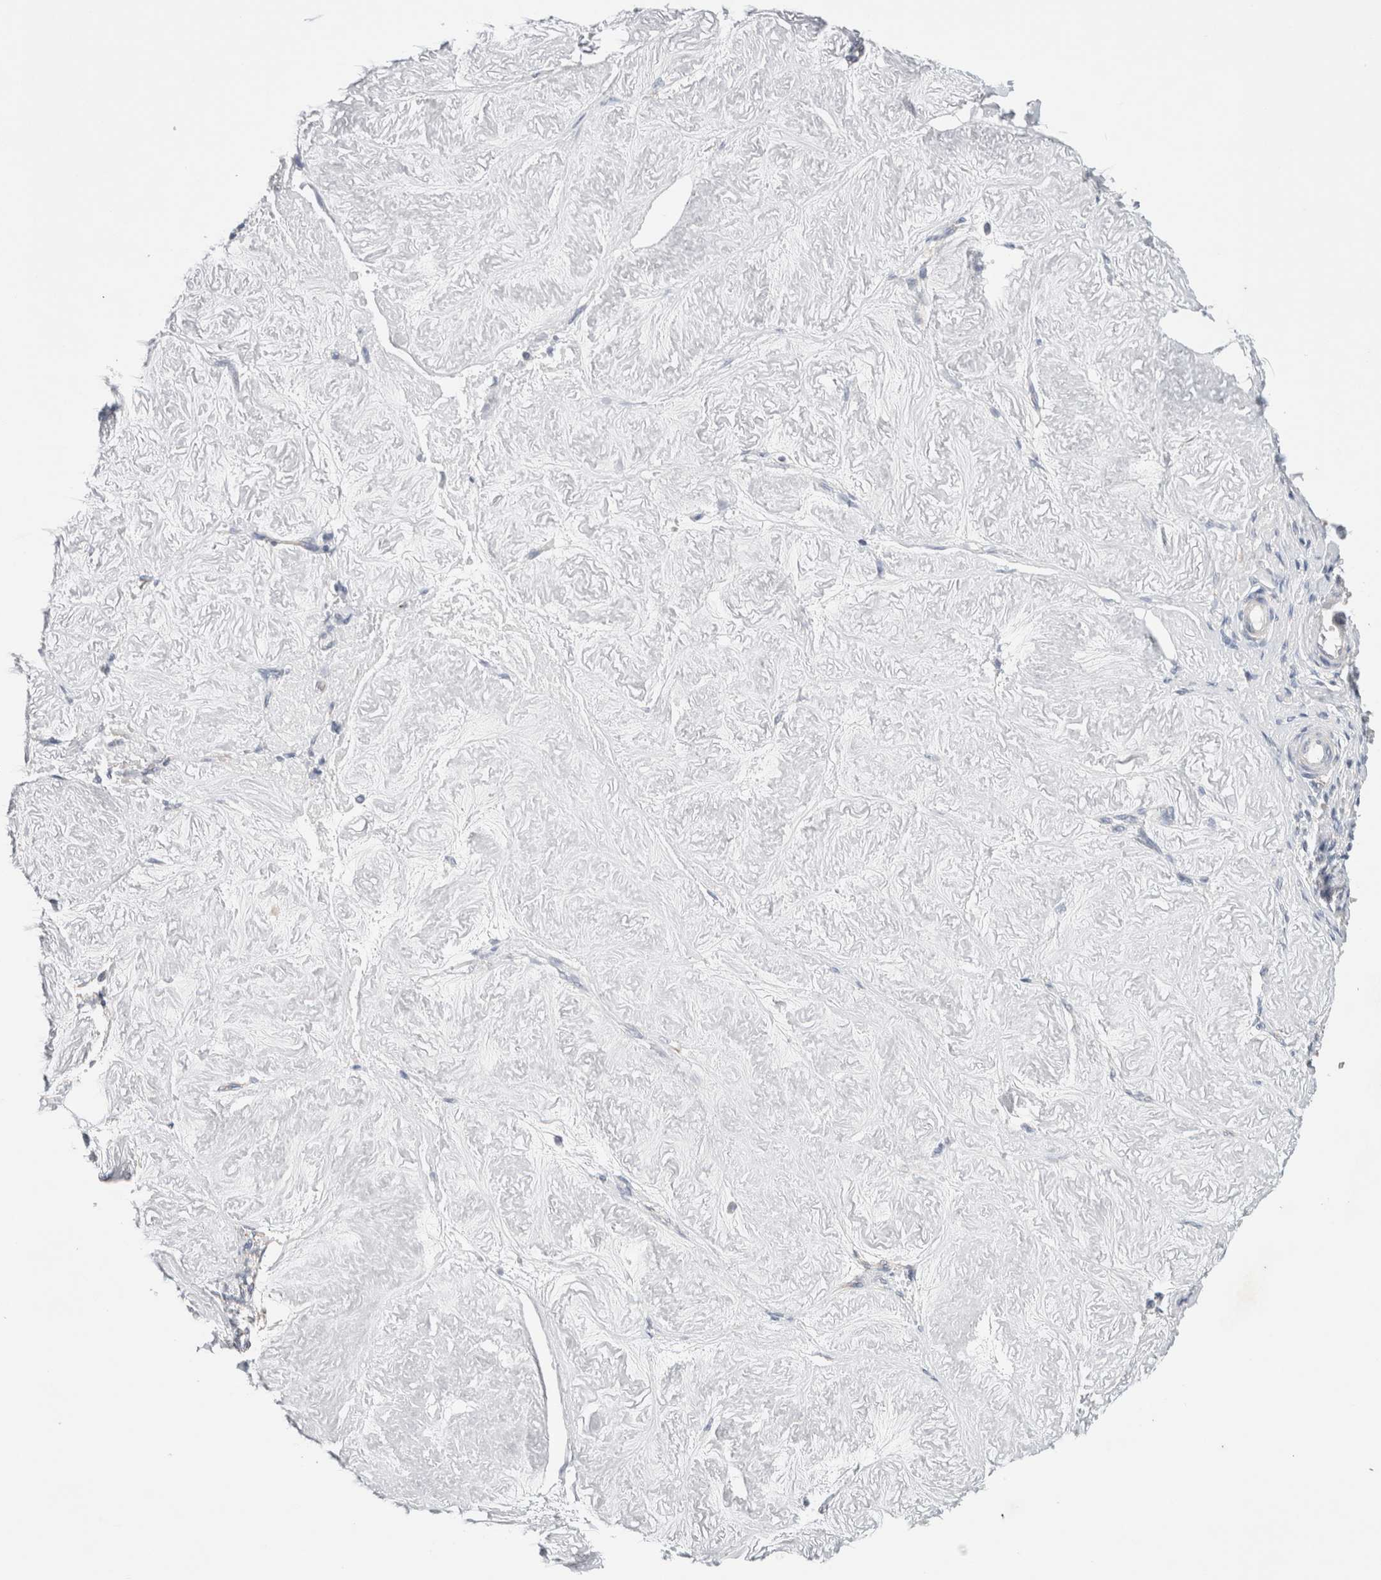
{"staining": {"intensity": "negative", "quantity": "none", "location": "none"}, "tissue": "adipose tissue", "cell_type": "Adipocytes", "image_type": "normal", "snomed": [{"axis": "morphology", "description": "Normal tissue, NOS"}, {"axis": "topography", "description": "Vascular tissue"}, {"axis": "topography", "description": "Fallopian tube"}, {"axis": "topography", "description": "Ovary"}], "caption": "High power microscopy histopathology image of an IHC image of unremarkable adipose tissue, revealing no significant positivity in adipocytes. Brightfield microscopy of immunohistochemistry (IHC) stained with DAB (brown) and hematoxylin (blue), captured at high magnification.", "gene": "NDOR1", "patient": {"sex": "female", "age": 67}}